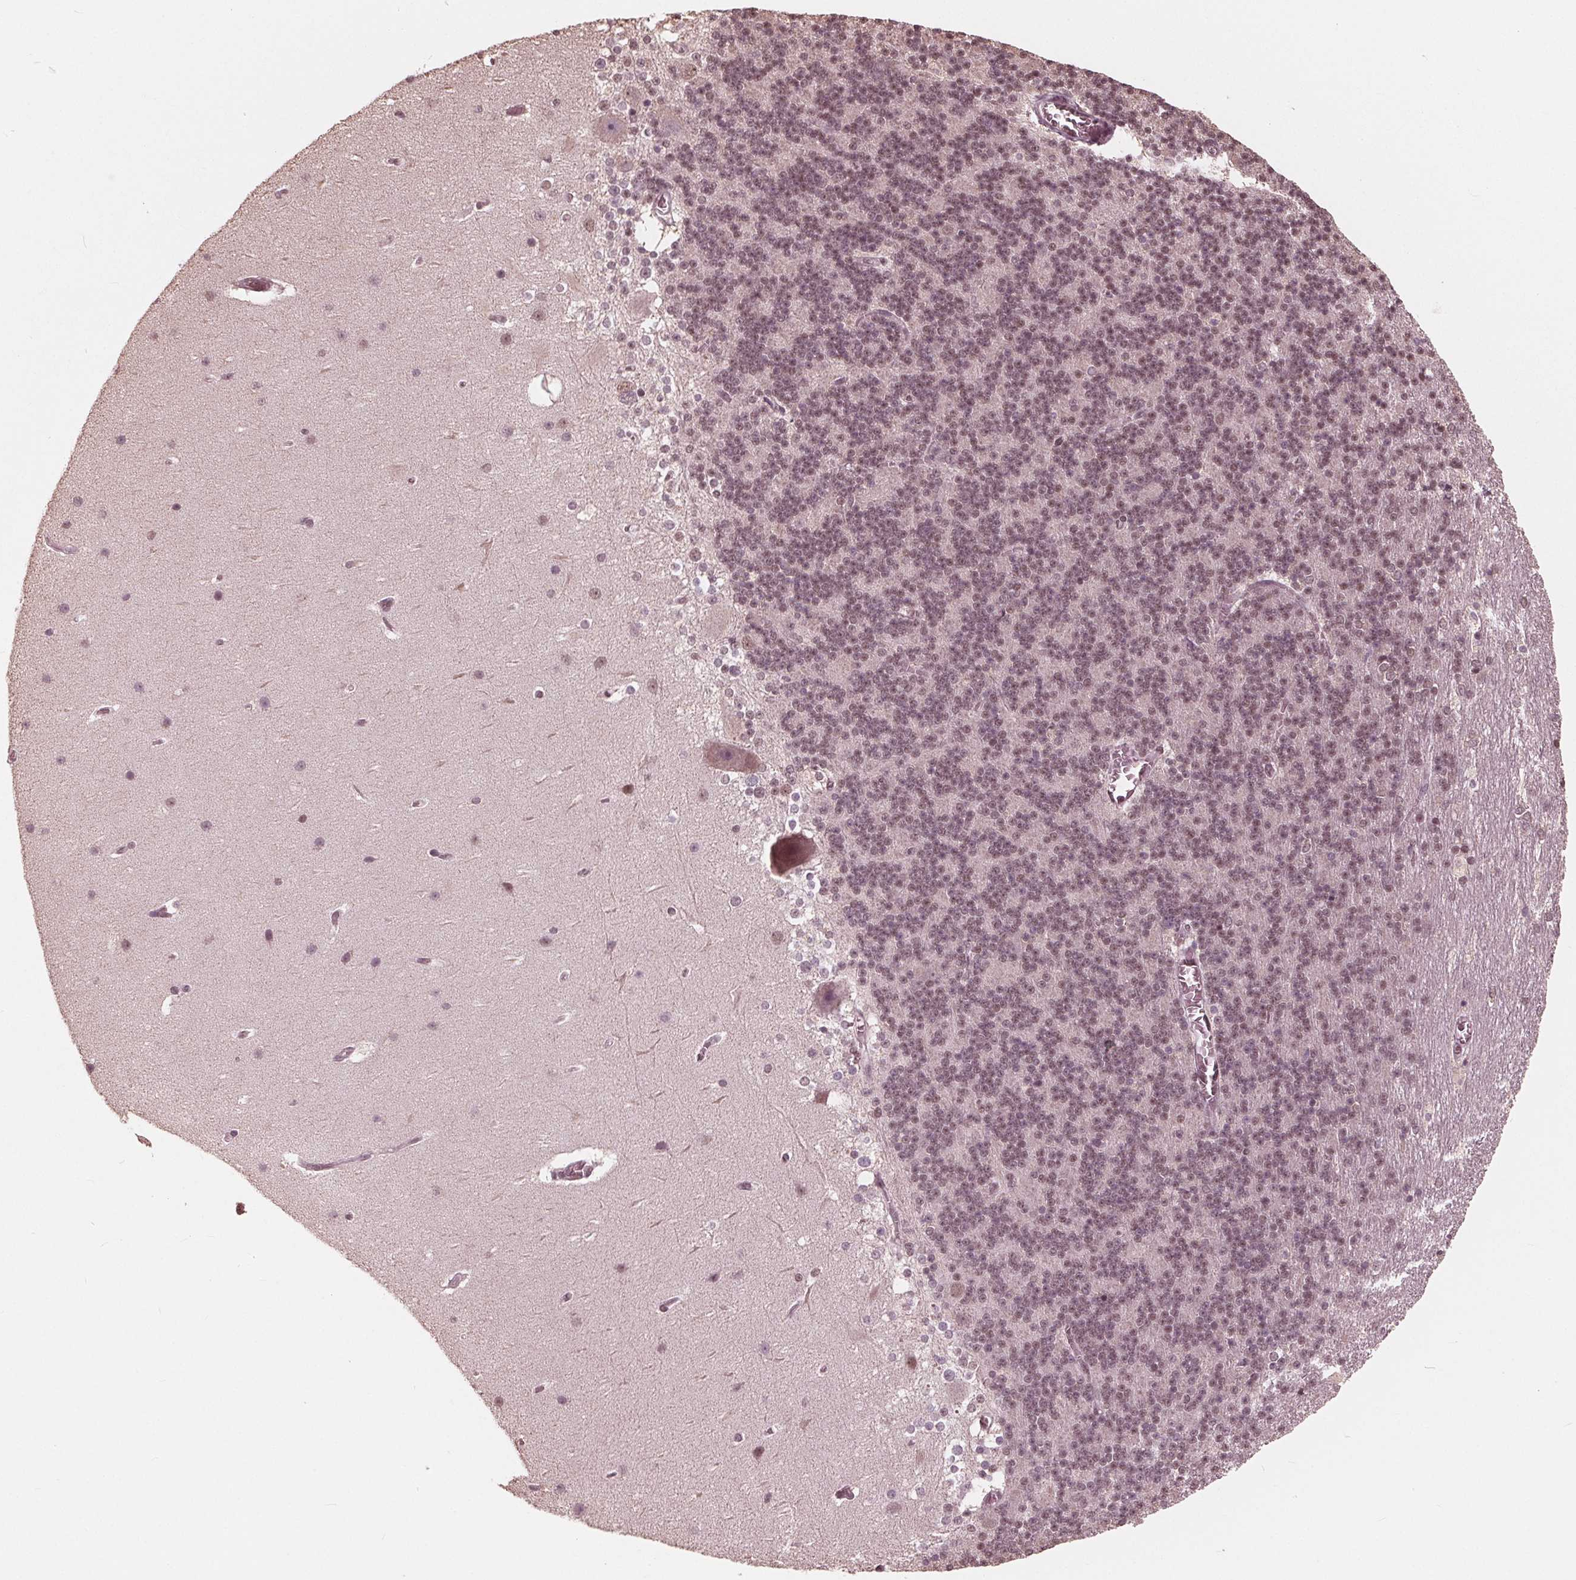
{"staining": {"intensity": "weak", "quantity": ">75%", "location": "nuclear"}, "tissue": "cerebellum", "cell_type": "Cells in granular layer", "image_type": "normal", "snomed": [{"axis": "morphology", "description": "Normal tissue, NOS"}, {"axis": "topography", "description": "Cerebellum"}], "caption": "Immunohistochemical staining of unremarkable human cerebellum shows low levels of weak nuclear positivity in approximately >75% of cells in granular layer.", "gene": "HIRIP3", "patient": {"sex": "female", "age": 19}}